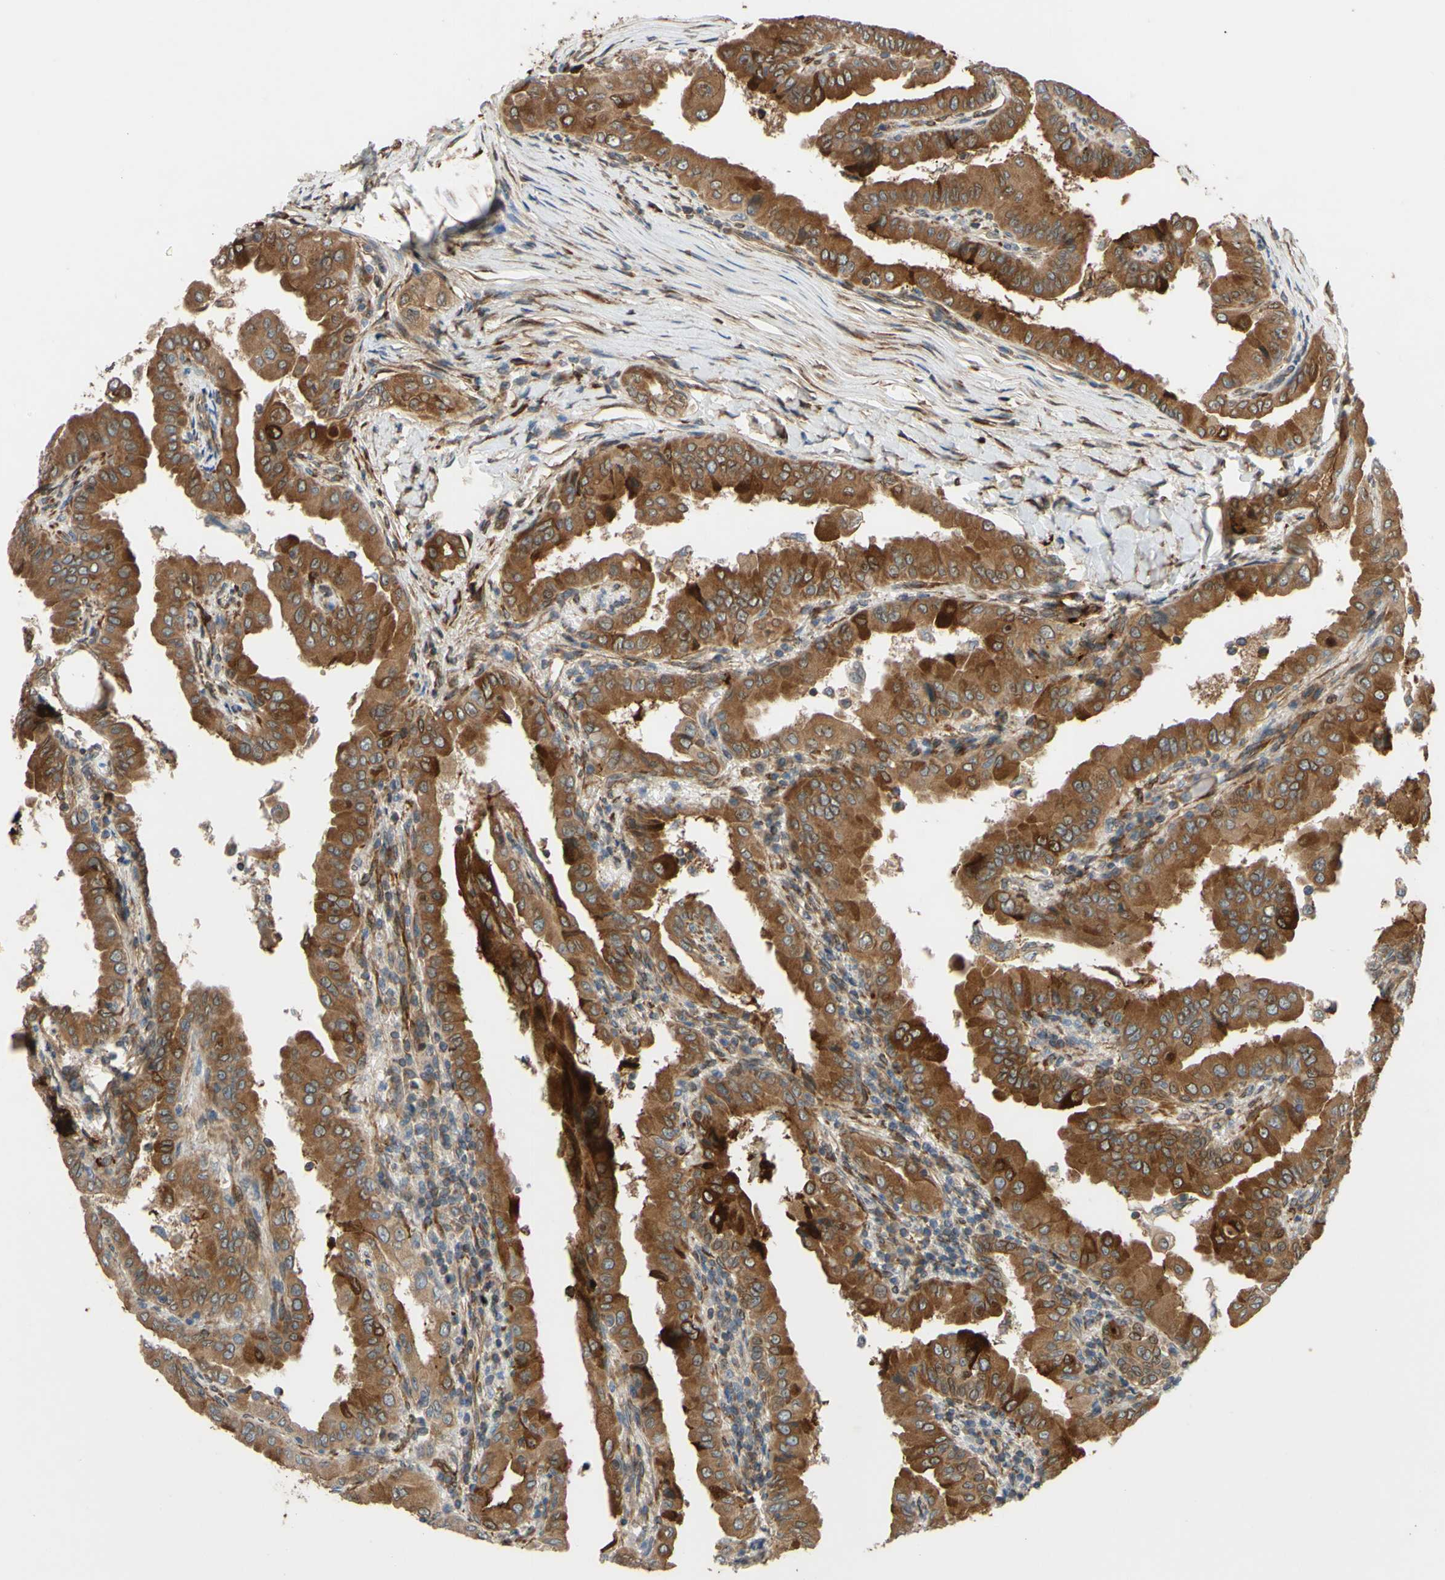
{"staining": {"intensity": "moderate", "quantity": ">75%", "location": "cytoplasmic/membranous"}, "tissue": "thyroid cancer", "cell_type": "Tumor cells", "image_type": "cancer", "snomed": [{"axis": "morphology", "description": "Papillary adenocarcinoma, NOS"}, {"axis": "topography", "description": "Thyroid gland"}], "caption": "Tumor cells display medium levels of moderate cytoplasmic/membranous positivity in approximately >75% of cells in human thyroid cancer.", "gene": "PRAF2", "patient": {"sex": "male", "age": 33}}